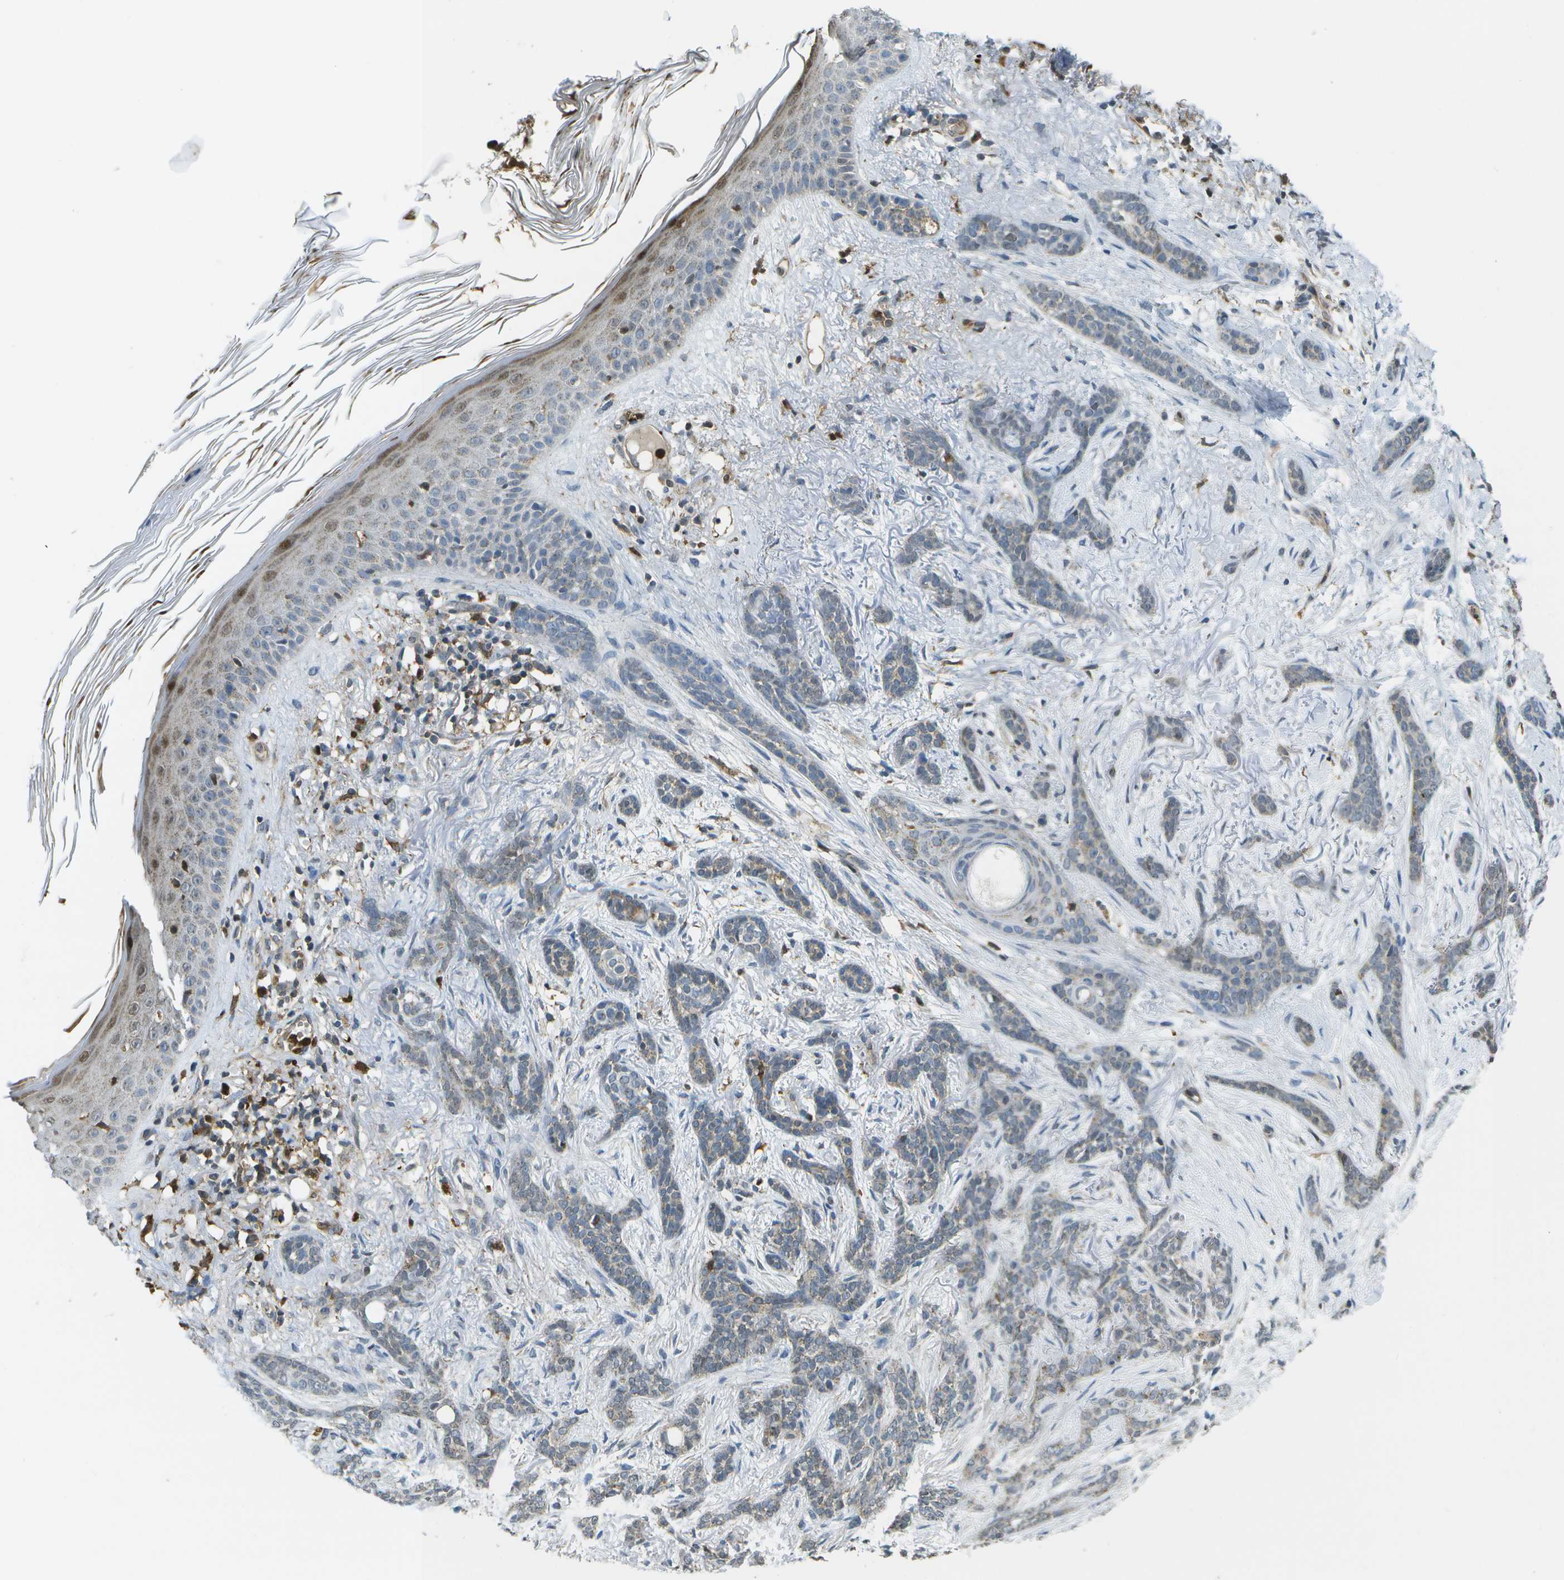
{"staining": {"intensity": "negative", "quantity": "none", "location": "none"}, "tissue": "skin cancer", "cell_type": "Tumor cells", "image_type": "cancer", "snomed": [{"axis": "morphology", "description": "Basal cell carcinoma"}, {"axis": "morphology", "description": "Adnexal tumor, benign"}, {"axis": "topography", "description": "Skin"}], "caption": "IHC photomicrograph of neoplastic tissue: benign adnexal tumor (skin) stained with DAB (3,3'-diaminobenzidine) demonstrates no significant protein positivity in tumor cells.", "gene": "CACHD1", "patient": {"sex": "female", "age": 42}}